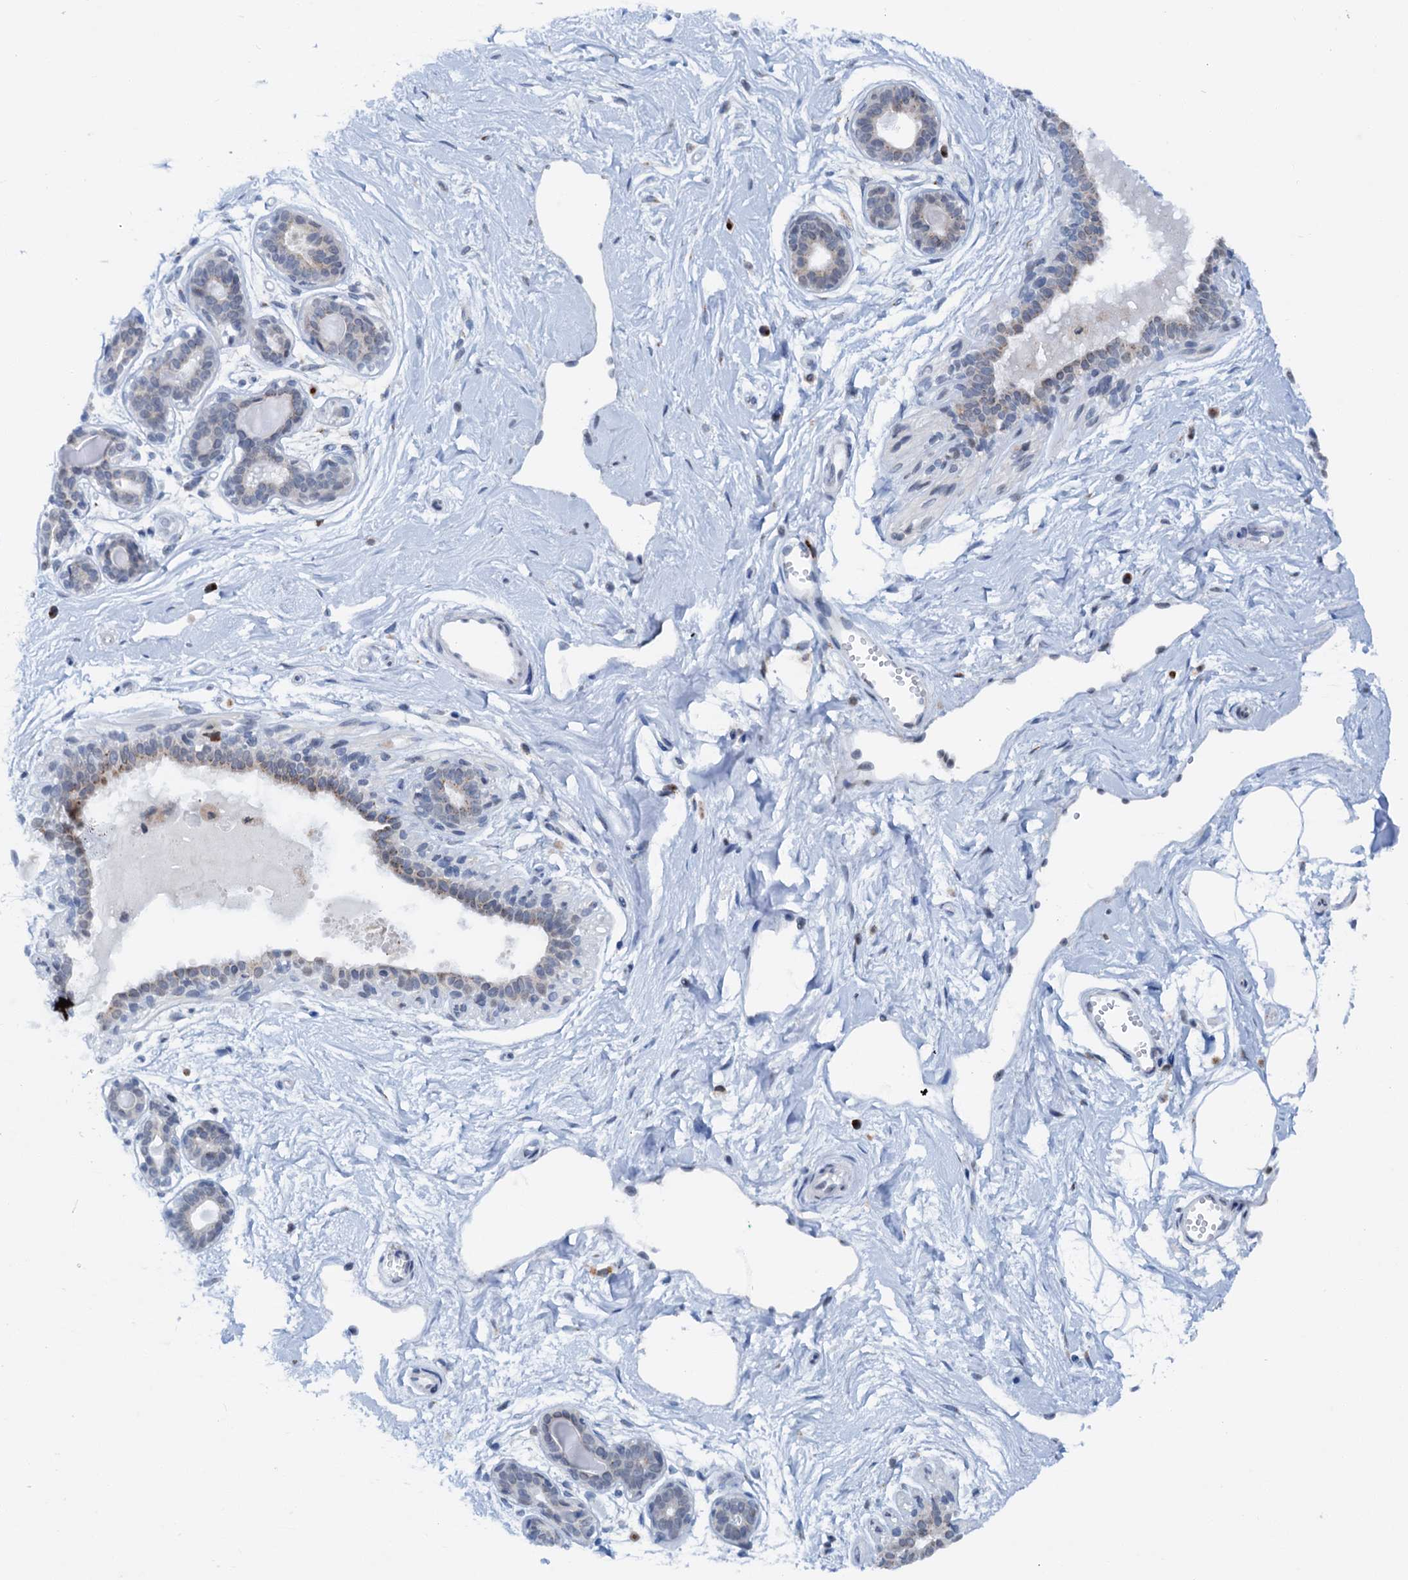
{"staining": {"intensity": "negative", "quantity": "none", "location": "none"}, "tissue": "breast", "cell_type": "Adipocytes", "image_type": "normal", "snomed": [{"axis": "morphology", "description": "Normal tissue, NOS"}, {"axis": "topography", "description": "Breast"}], "caption": "High power microscopy image of an IHC histopathology image of benign breast, revealing no significant expression in adipocytes.", "gene": "SHLD1", "patient": {"sex": "female", "age": 45}}